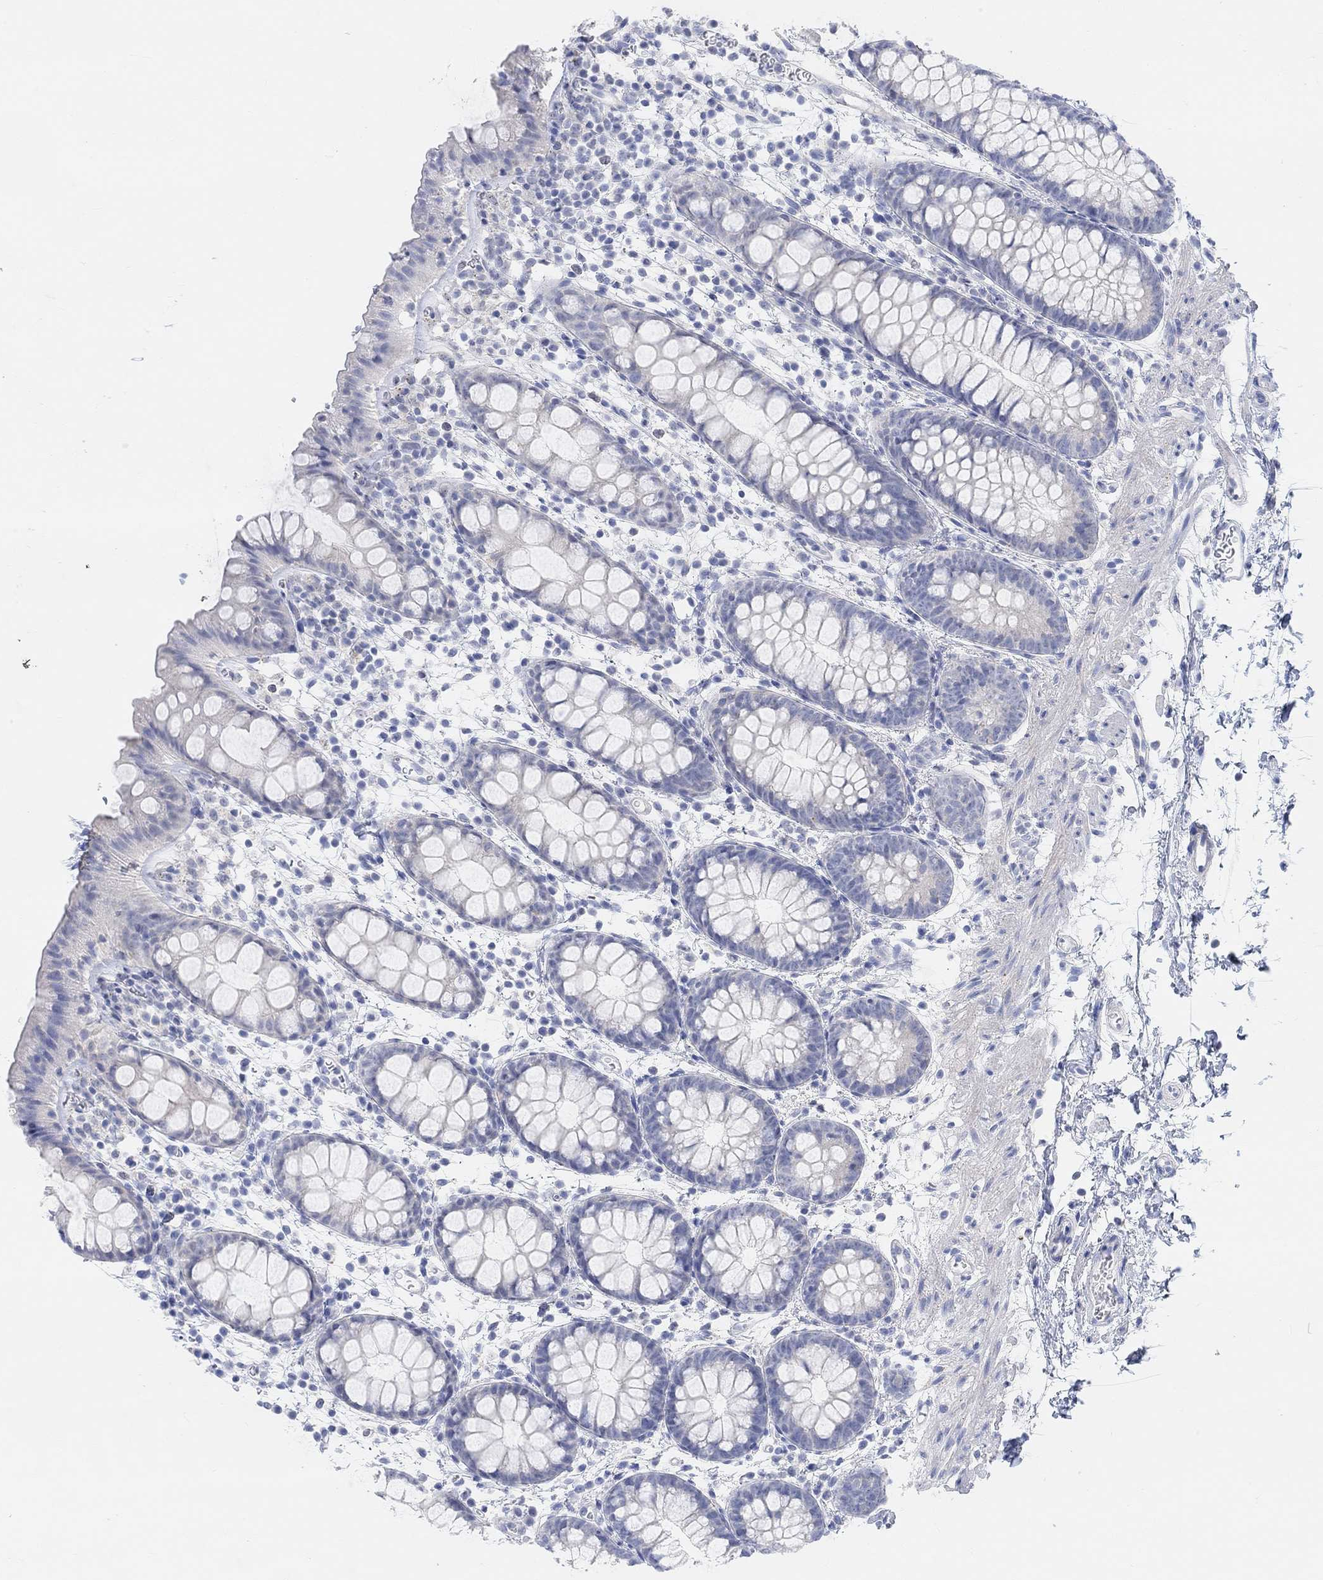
{"staining": {"intensity": "negative", "quantity": "none", "location": "none"}, "tissue": "rectum", "cell_type": "Glandular cells", "image_type": "normal", "snomed": [{"axis": "morphology", "description": "Normal tissue, NOS"}, {"axis": "topography", "description": "Rectum"}], "caption": "Immunohistochemical staining of normal rectum exhibits no significant positivity in glandular cells. (DAB immunohistochemistry visualized using brightfield microscopy, high magnification).", "gene": "ENO4", "patient": {"sex": "male", "age": 57}}